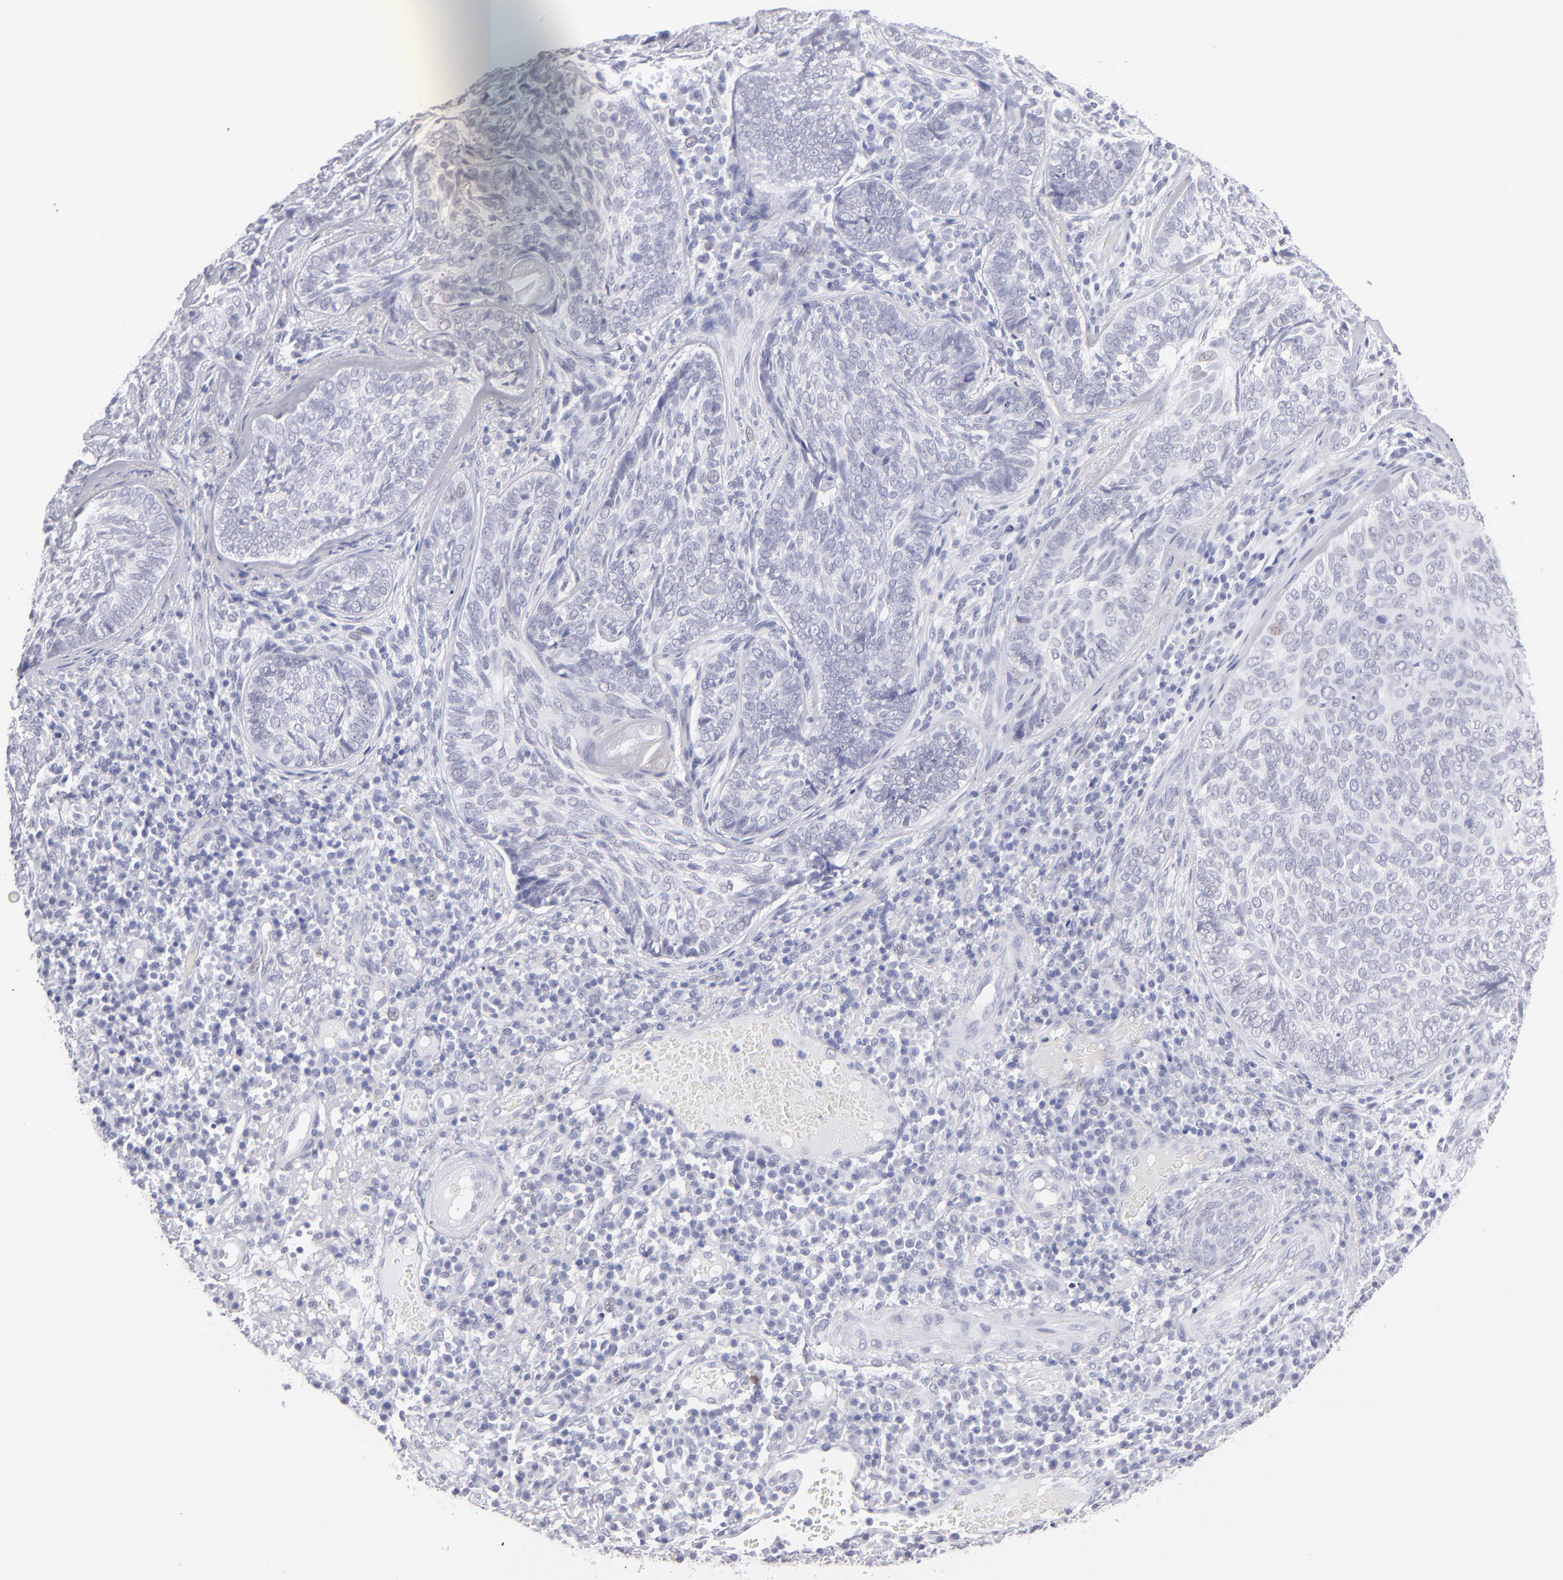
{"staining": {"intensity": "negative", "quantity": "none", "location": "none"}, "tissue": "skin cancer", "cell_type": "Tumor cells", "image_type": "cancer", "snomed": [{"axis": "morphology", "description": "Basal cell carcinoma"}, {"axis": "topography", "description": "Skin"}], "caption": "High magnification brightfield microscopy of skin basal cell carcinoma stained with DAB (3,3'-diaminobenzidine) (brown) and counterstained with hematoxylin (blue): tumor cells show no significant staining.", "gene": "ALDOB", "patient": {"sex": "male", "age": 72}}